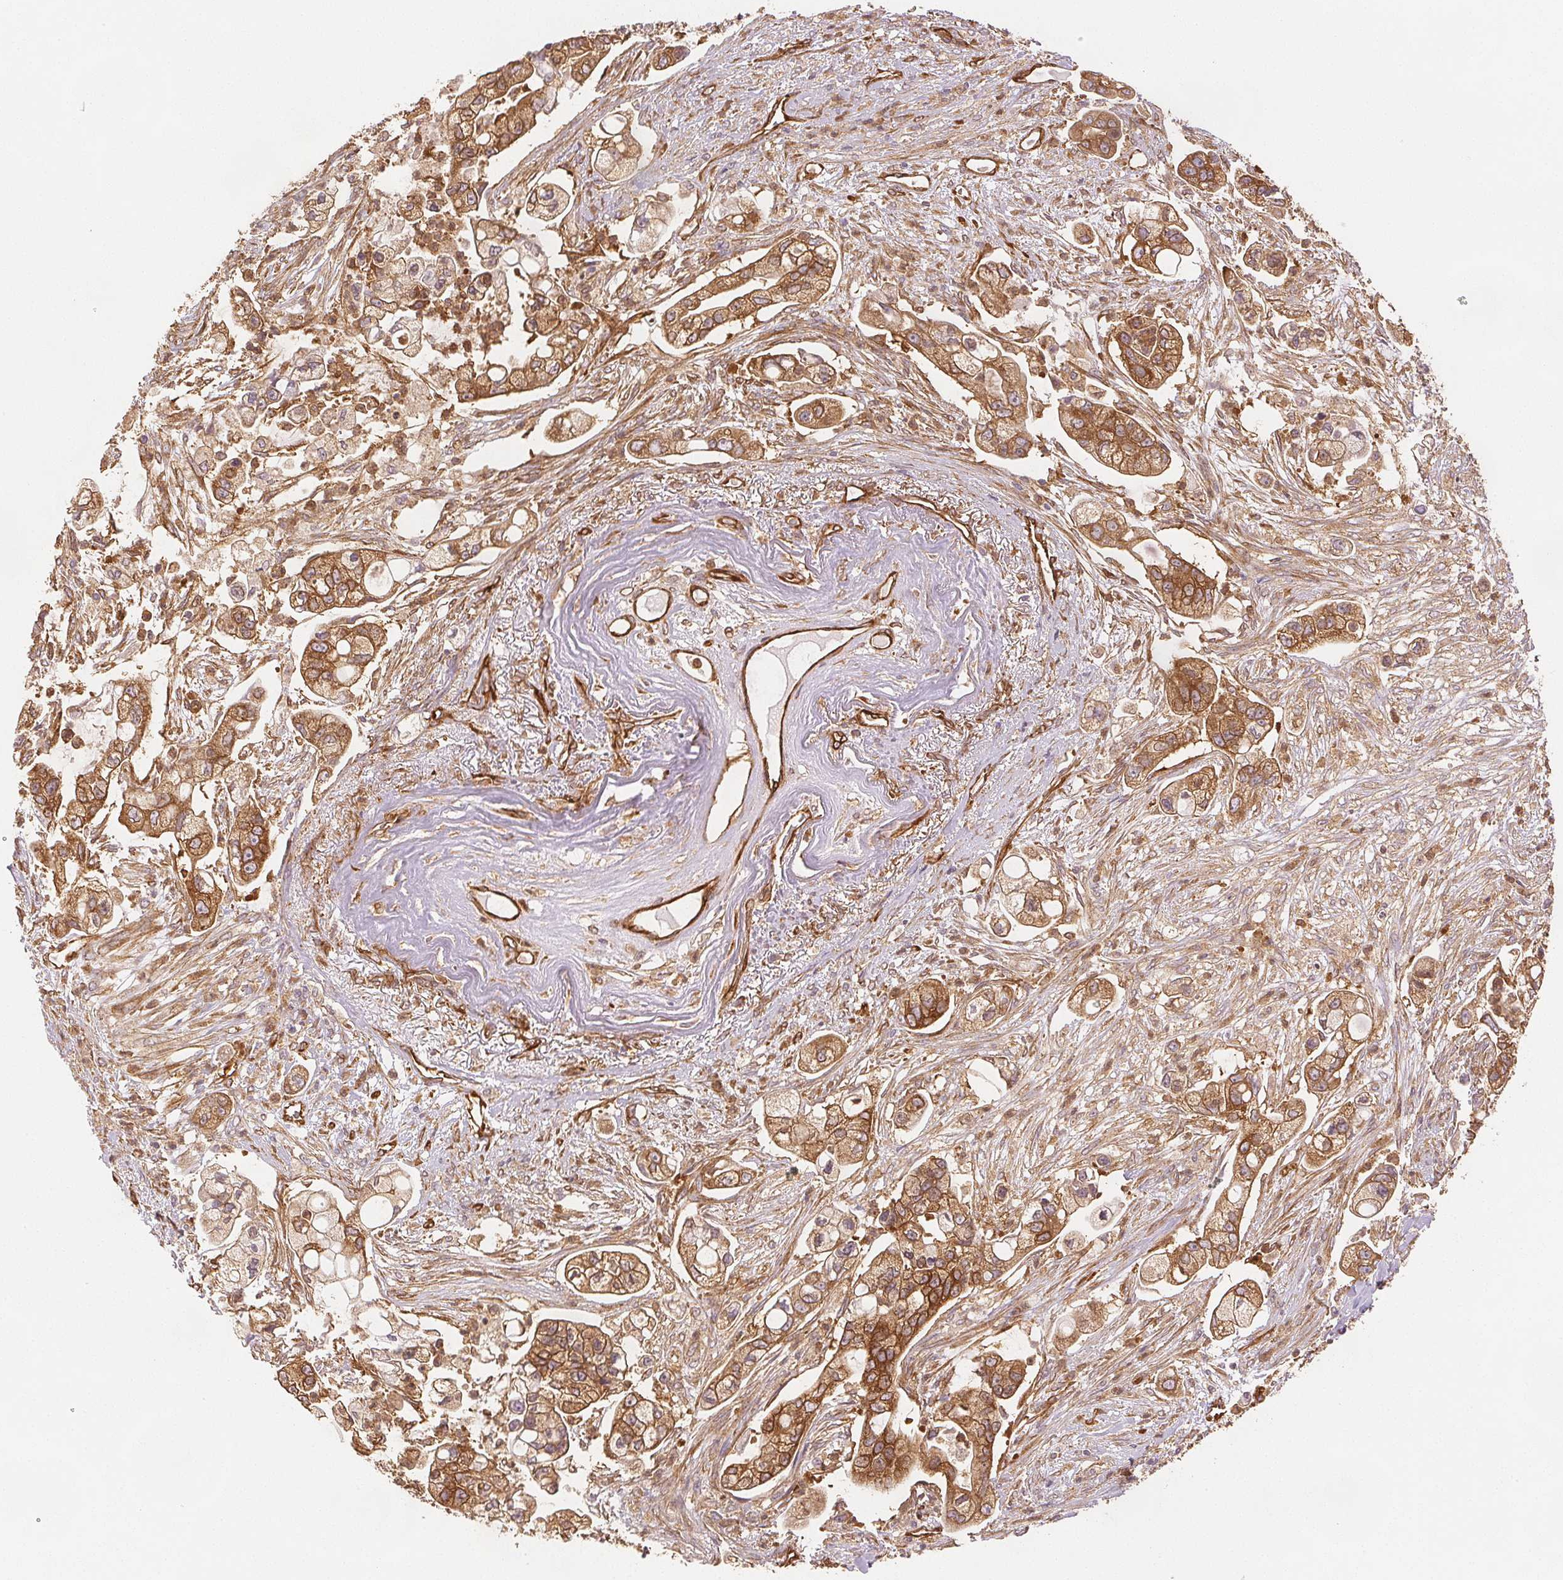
{"staining": {"intensity": "moderate", "quantity": ">75%", "location": "cytoplasmic/membranous"}, "tissue": "pancreatic cancer", "cell_type": "Tumor cells", "image_type": "cancer", "snomed": [{"axis": "morphology", "description": "Adenocarcinoma, NOS"}, {"axis": "topography", "description": "Pancreas"}], "caption": "Pancreatic cancer stained with a protein marker displays moderate staining in tumor cells.", "gene": "DIAPH2", "patient": {"sex": "female", "age": 69}}